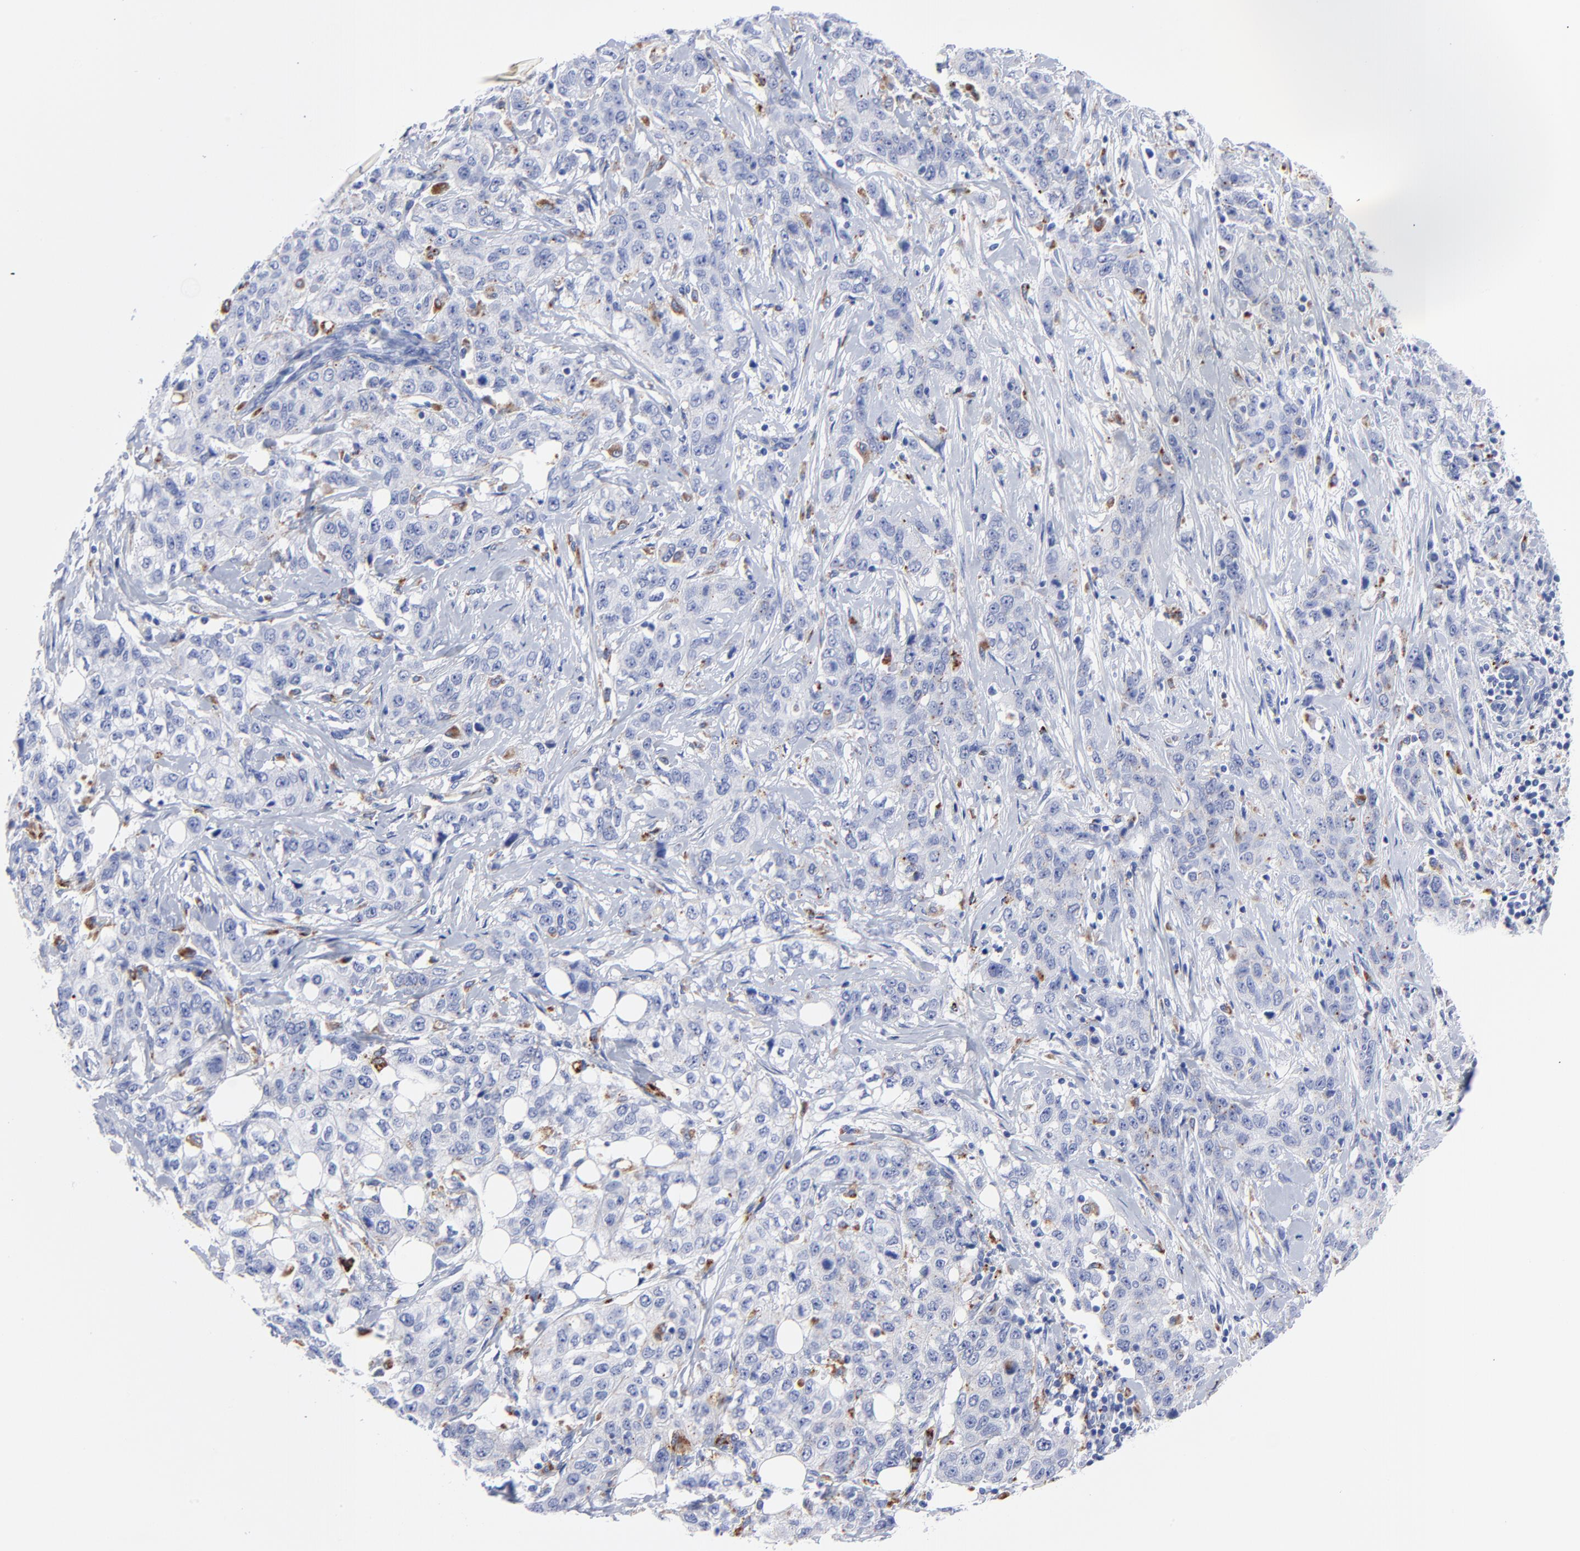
{"staining": {"intensity": "moderate", "quantity": "<25%", "location": "cytoplasmic/membranous"}, "tissue": "stomach cancer", "cell_type": "Tumor cells", "image_type": "cancer", "snomed": [{"axis": "morphology", "description": "Adenocarcinoma, NOS"}, {"axis": "topography", "description": "Stomach"}], "caption": "Brown immunohistochemical staining in adenocarcinoma (stomach) displays moderate cytoplasmic/membranous staining in approximately <25% of tumor cells.", "gene": "CPVL", "patient": {"sex": "male", "age": 48}}